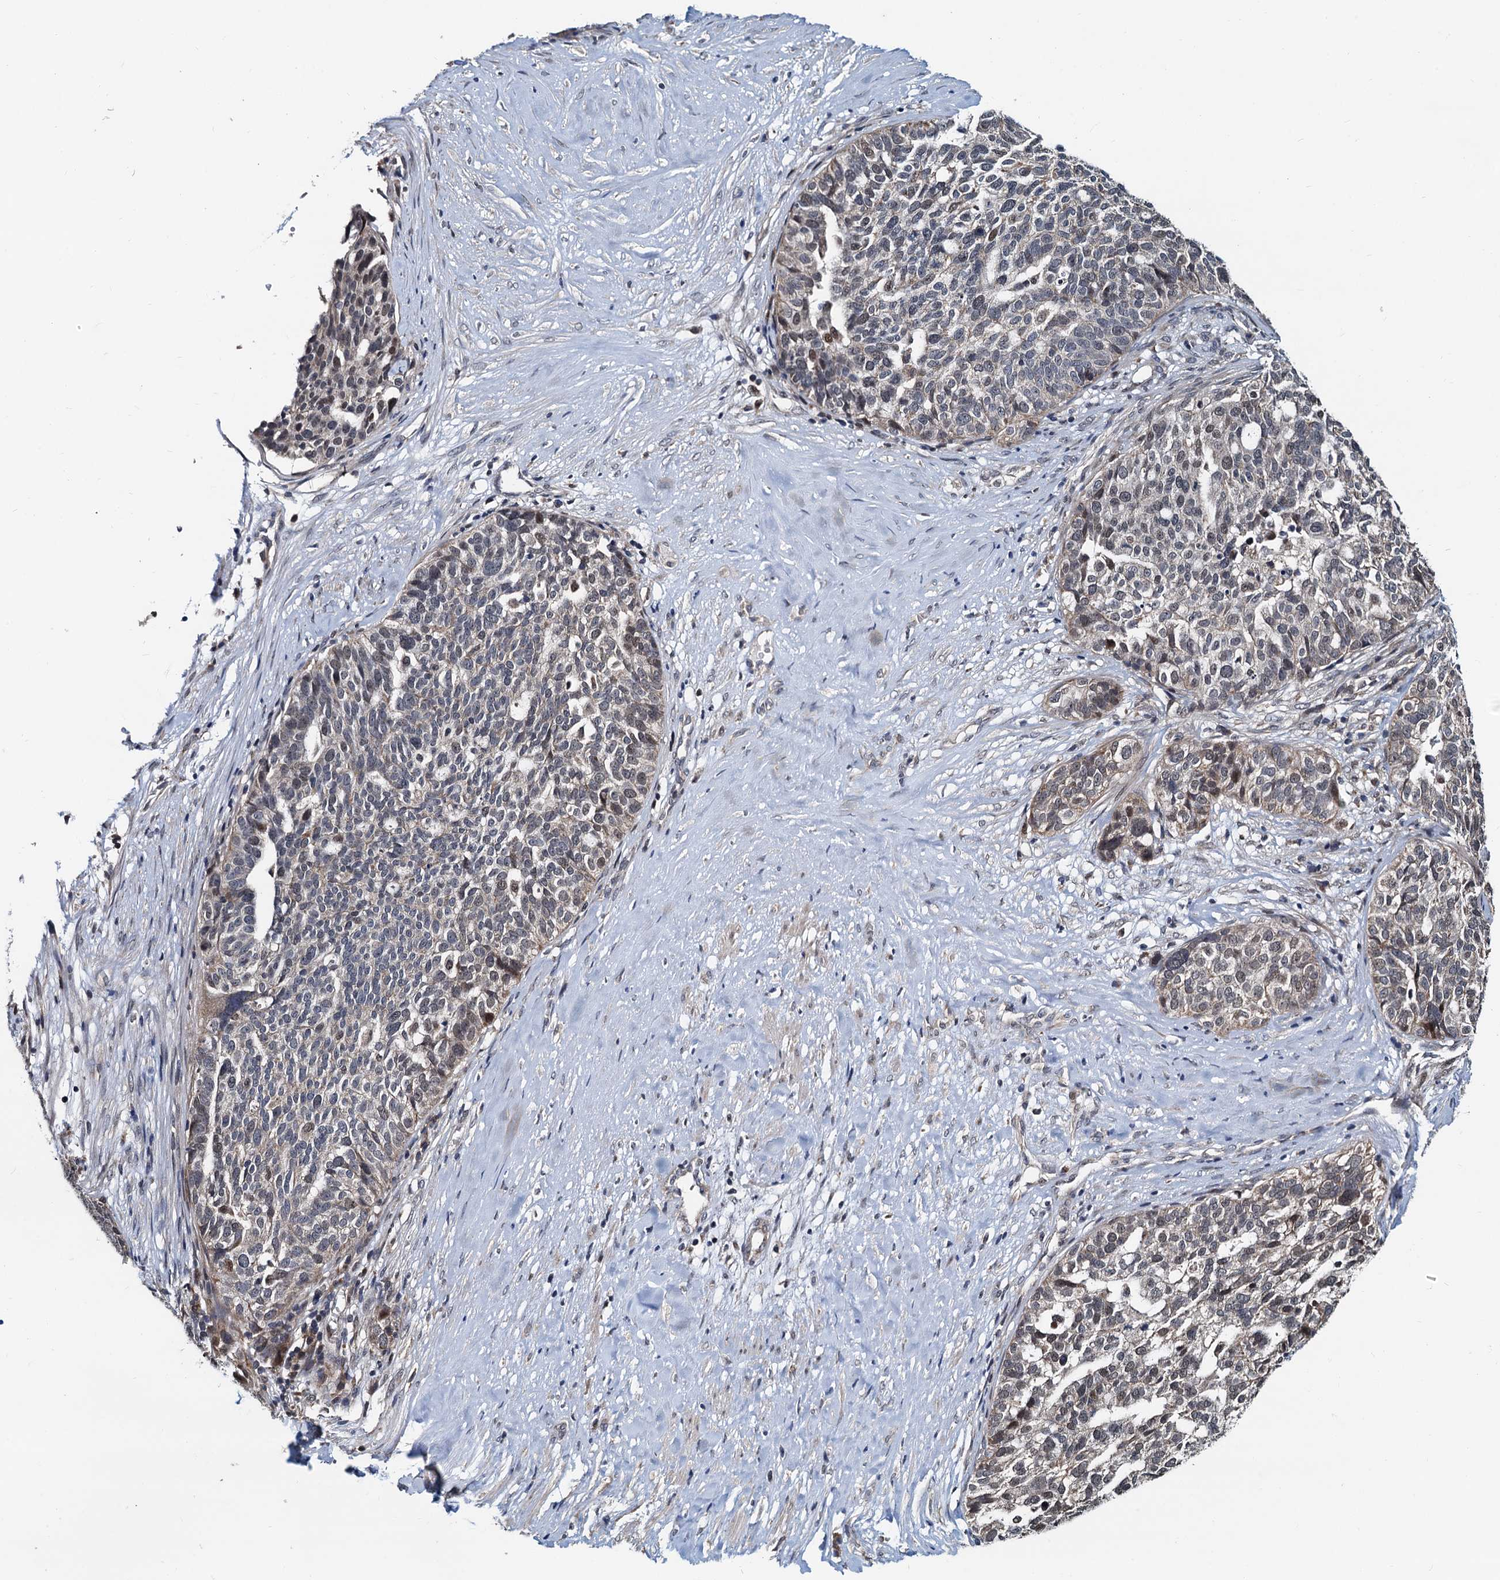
{"staining": {"intensity": "moderate", "quantity": "<25%", "location": "nuclear"}, "tissue": "ovarian cancer", "cell_type": "Tumor cells", "image_type": "cancer", "snomed": [{"axis": "morphology", "description": "Cystadenocarcinoma, serous, NOS"}, {"axis": "topography", "description": "Ovary"}], "caption": "Ovarian cancer (serous cystadenocarcinoma) stained with a protein marker demonstrates moderate staining in tumor cells.", "gene": "MCMBP", "patient": {"sex": "female", "age": 59}}